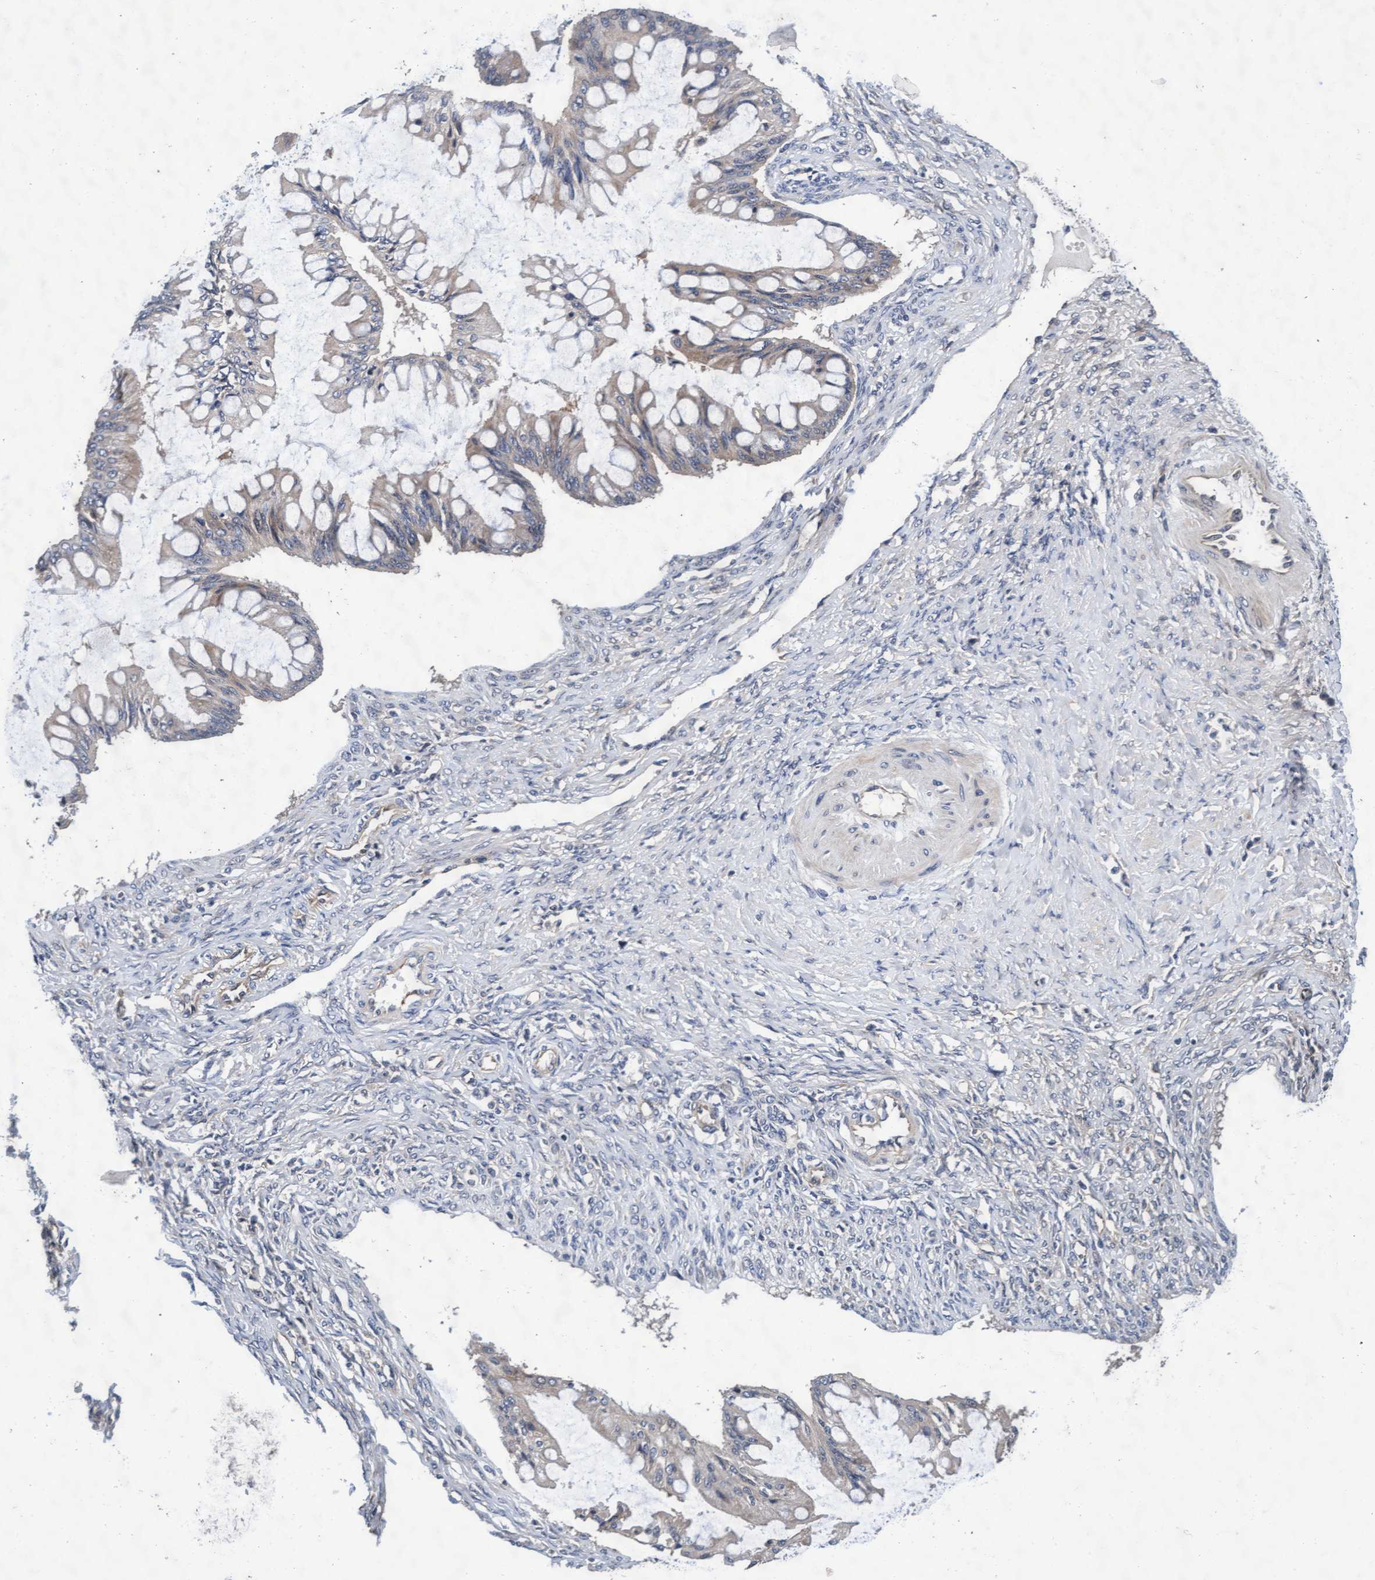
{"staining": {"intensity": "weak", "quantity": "25%-75%", "location": "cytoplasmic/membranous"}, "tissue": "ovarian cancer", "cell_type": "Tumor cells", "image_type": "cancer", "snomed": [{"axis": "morphology", "description": "Cystadenocarcinoma, mucinous, NOS"}, {"axis": "topography", "description": "Ovary"}], "caption": "IHC micrograph of human ovarian cancer stained for a protein (brown), which exhibits low levels of weak cytoplasmic/membranous staining in about 25%-75% of tumor cells.", "gene": "EFCAB13", "patient": {"sex": "female", "age": 73}}